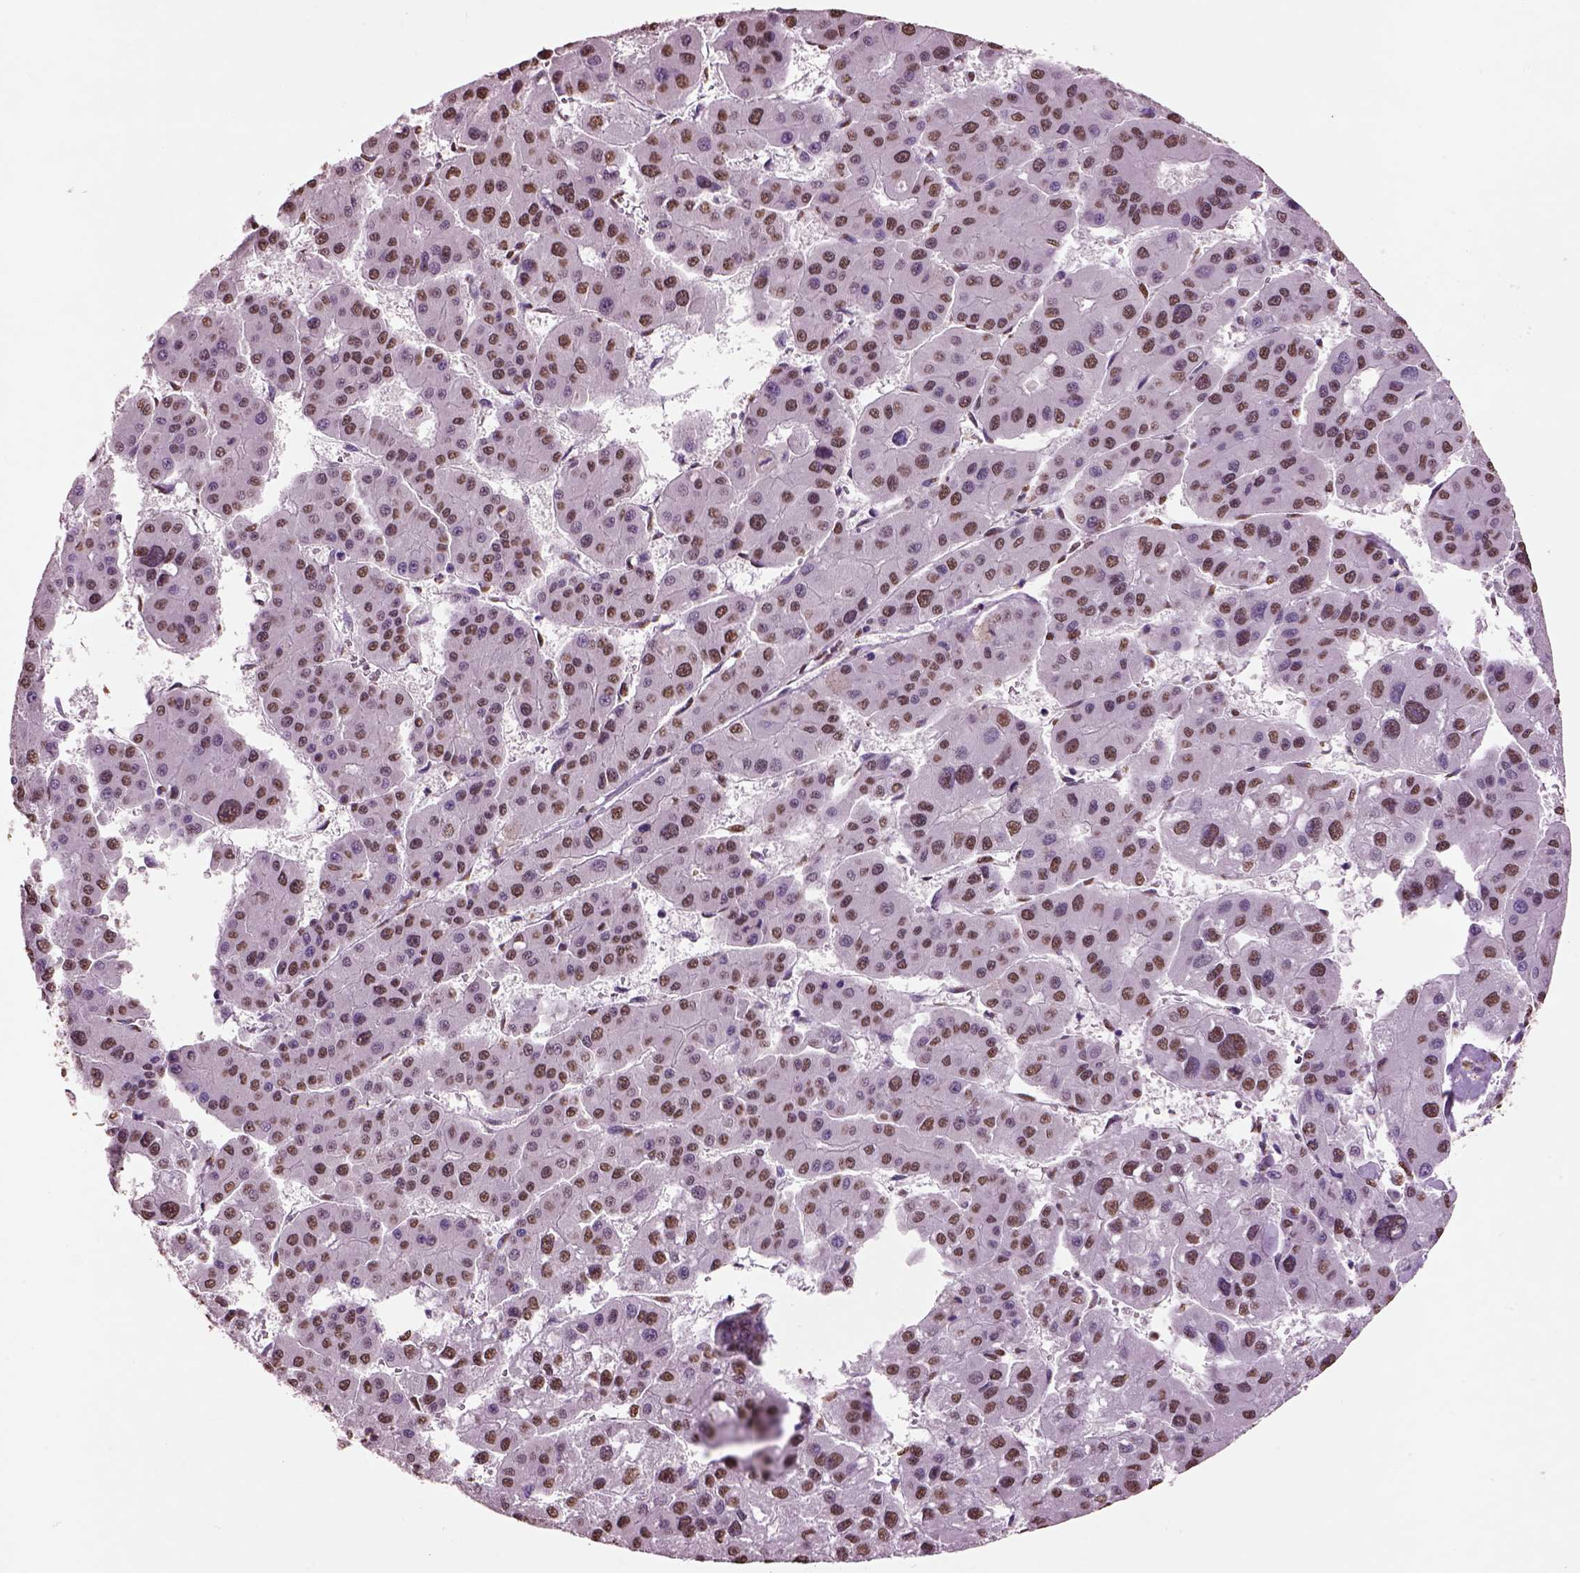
{"staining": {"intensity": "moderate", "quantity": ">75%", "location": "nuclear"}, "tissue": "liver cancer", "cell_type": "Tumor cells", "image_type": "cancer", "snomed": [{"axis": "morphology", "description": "Carcinoma, Hepatocellular, NOS"}, {"axis": "topography", "description": "Liver"}], "caption": "A histopathology image of liver hepatocellular carcinoma stained for a protein shows moderate nuclear brown staining in tumor cells.", "gene": "DDX3X", "patient": {"sex": "male", "age": 73}}